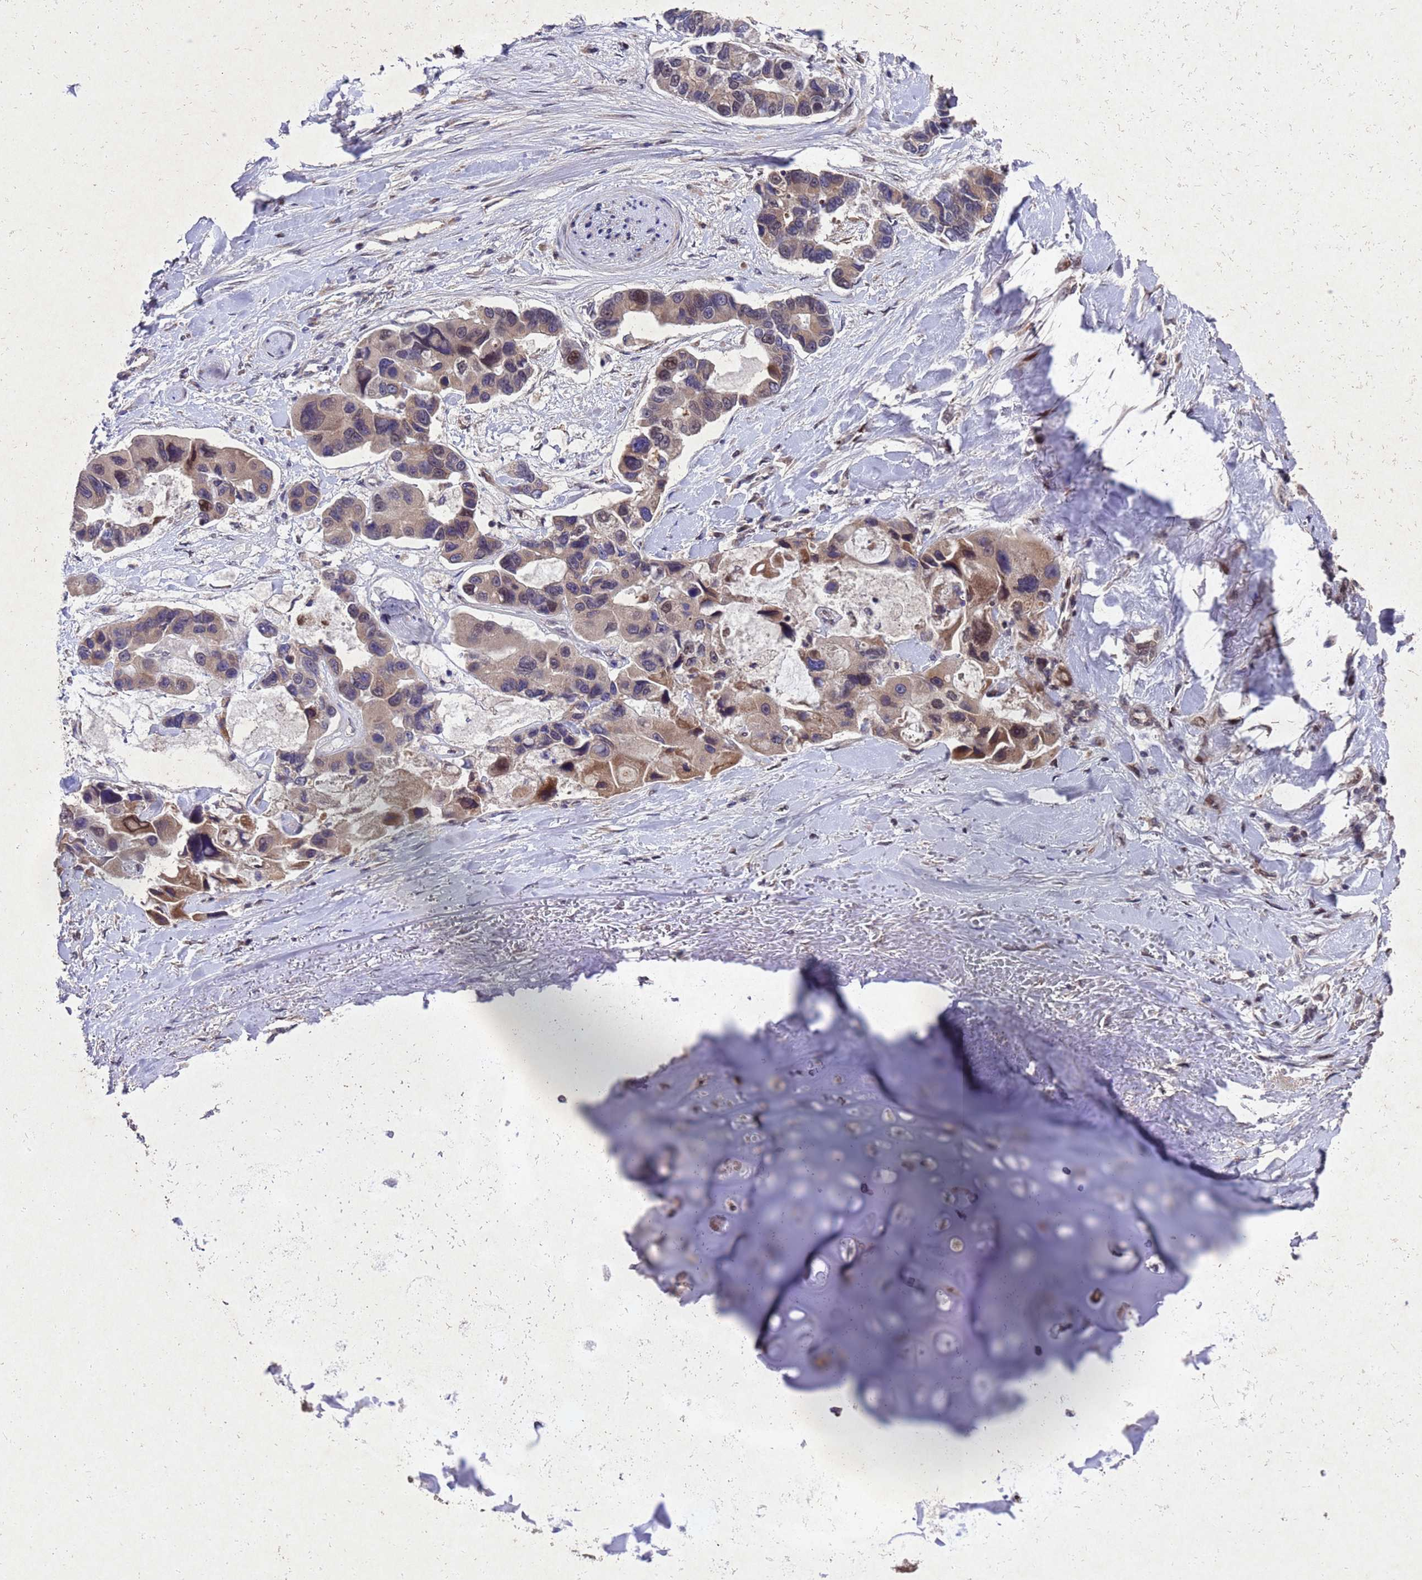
{"staining": {"intensity": "moderate", "quantity": "<25%", "location": "cytoplasmic/membranous,nuclear"}, "tissue": "lung cancer", "cell_type": "Tumor cells", "image_type": "cancer", "snomed": [{"axis": "morphology", "description": "Adenocarcinoma, NOS"}, {"axis": "topography", "description": "Lung"}], "caption": "The micrograph reveals immunohistochemical staining of lung cancer (adenocarcinoma). There is moderate cytoplasmic/membranous and nuclear staining is identified in approximately <25% of tumor cells.", "gene": "TBK1", "patient": {"sex": "female", "age": 54}}